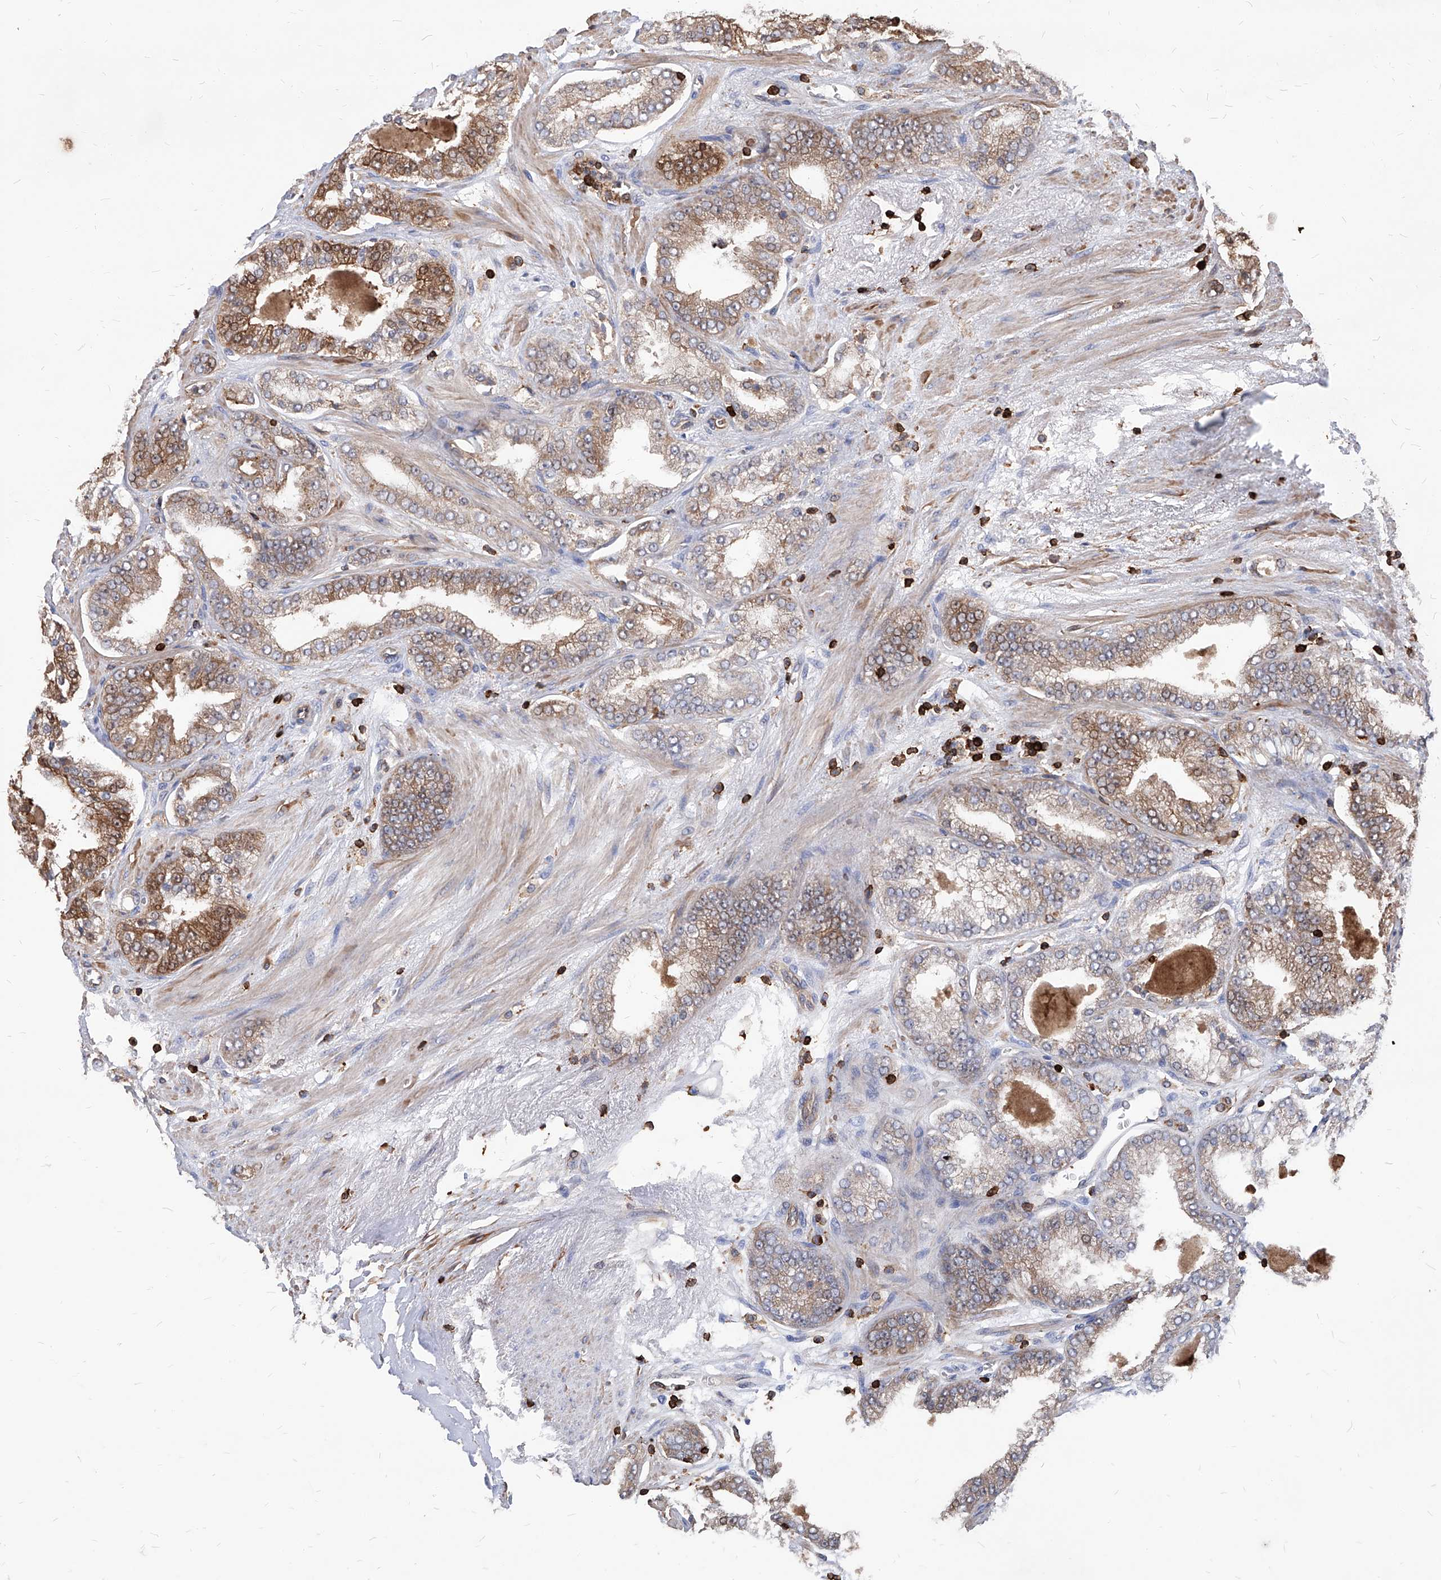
{"staining": {"intensity": "moderate", "quantity": "25%-75%", "location": "cytoplasmic/membranous"}, "tissue": "prostate cancer", "cell_type": "Tumor cells", "image_type": "cancer", "snomed": [{"axis": "morphology", "description": "Adenocarcinoma, High grade"}, {"axis": "topography", "description": "Prostate"}], "caption": "Tumor cells reveal medium levels of moderate cytoplasmic/membranous staining in about 25%-75% of cells in prostate cancer.", "gene": "ABRACL", "patient": {"sex": "male", "age": 71}}